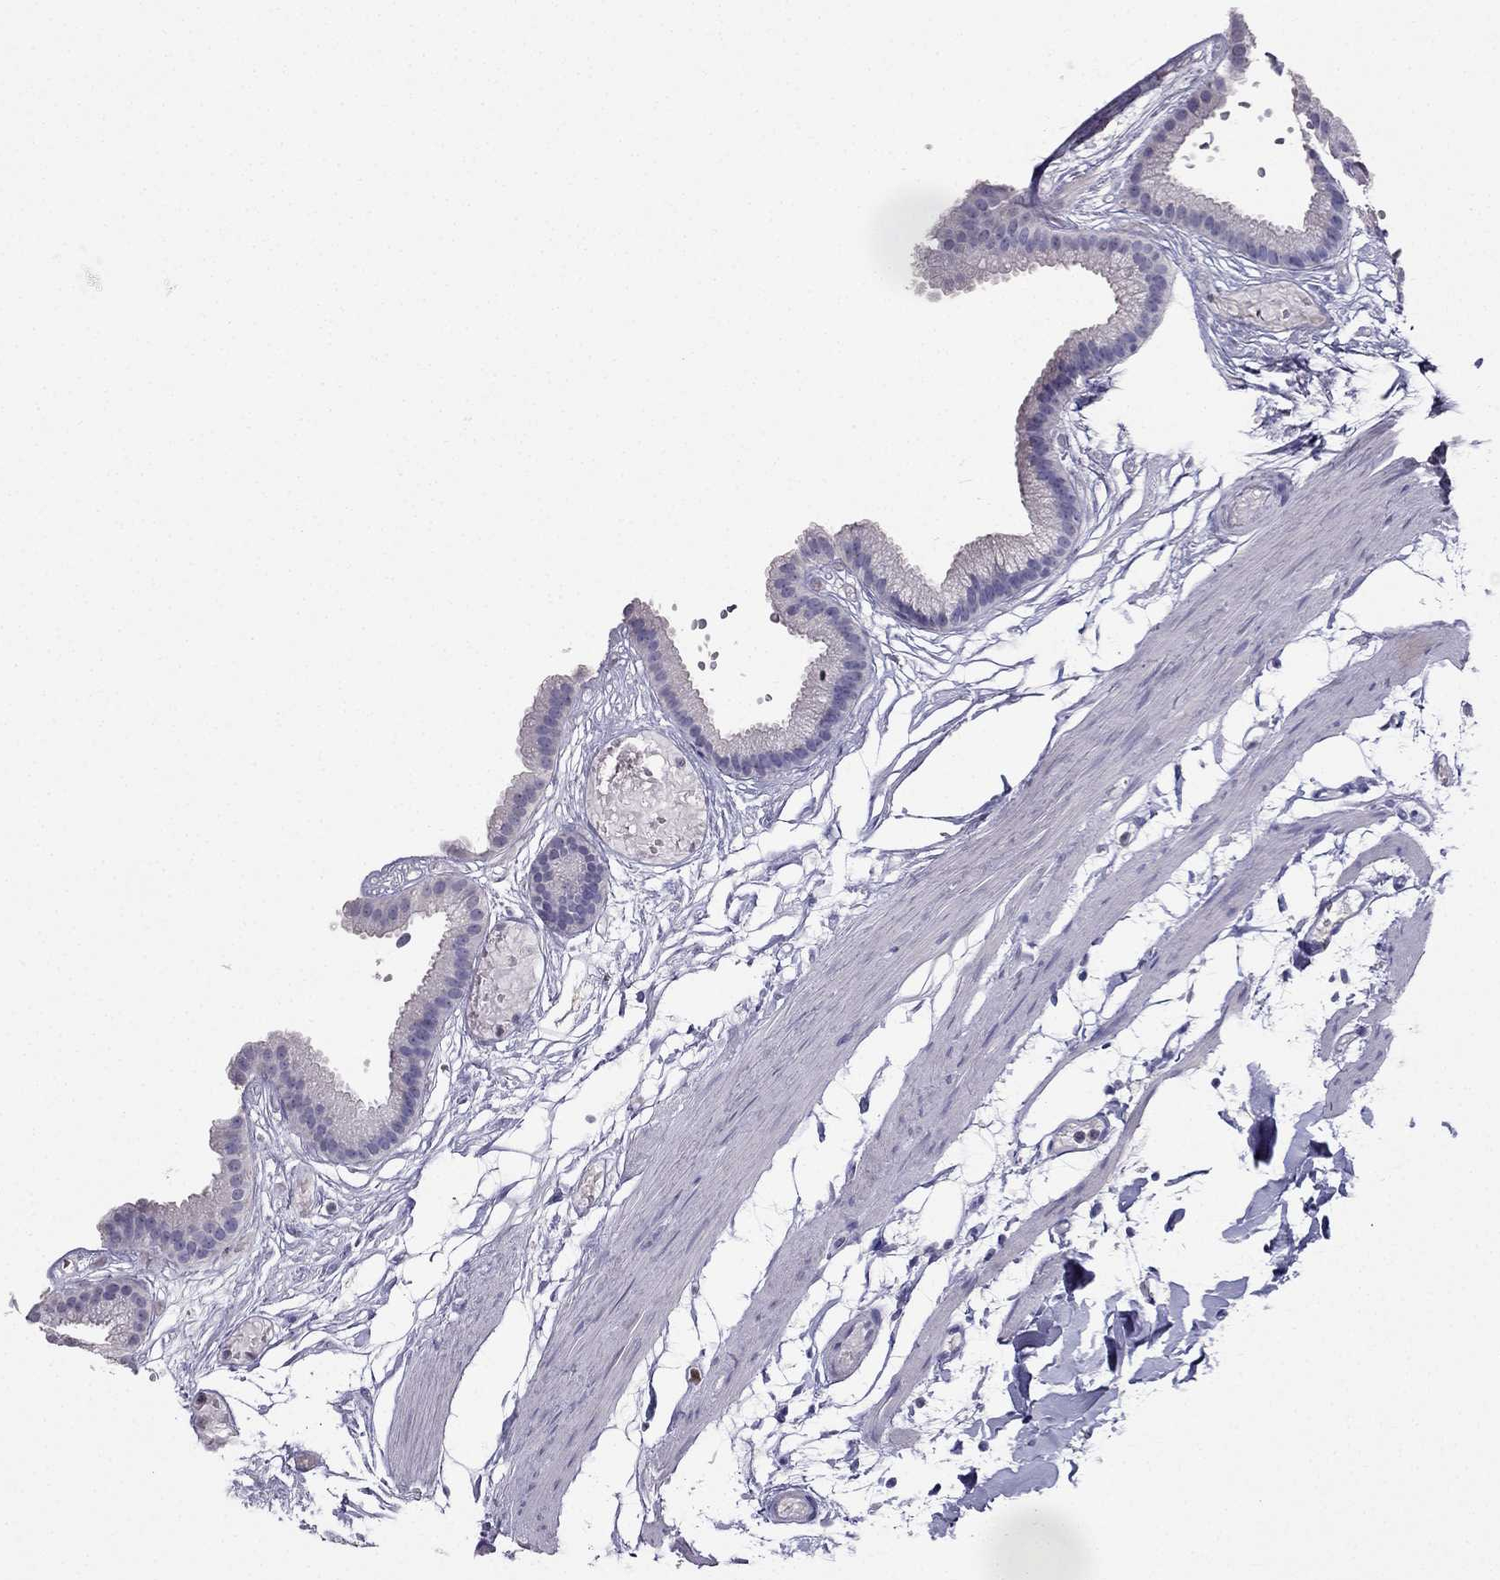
{"staining": {"intensity": "negative", "quantity": "none", "location": "none"}, "tissue": "gallbladder", "cell_type": "Glandular cells", "image_type": "normal", "snomed": [{"axis": "morphology", "description": "Normal tissue, NOS"}, {"axis": "topography", "description": "Gallbladder"}], "caption": "DAB (3,3'-diaminobenzidine) immunohistochemical staining of benign gallbladder displays no significant positivity in glandular cells. (Brightfield microscopy of DAB immunohistochemistry at high magnification).", "gene": "ARID3A", "patient": {"sex": "female", "age": 45}}